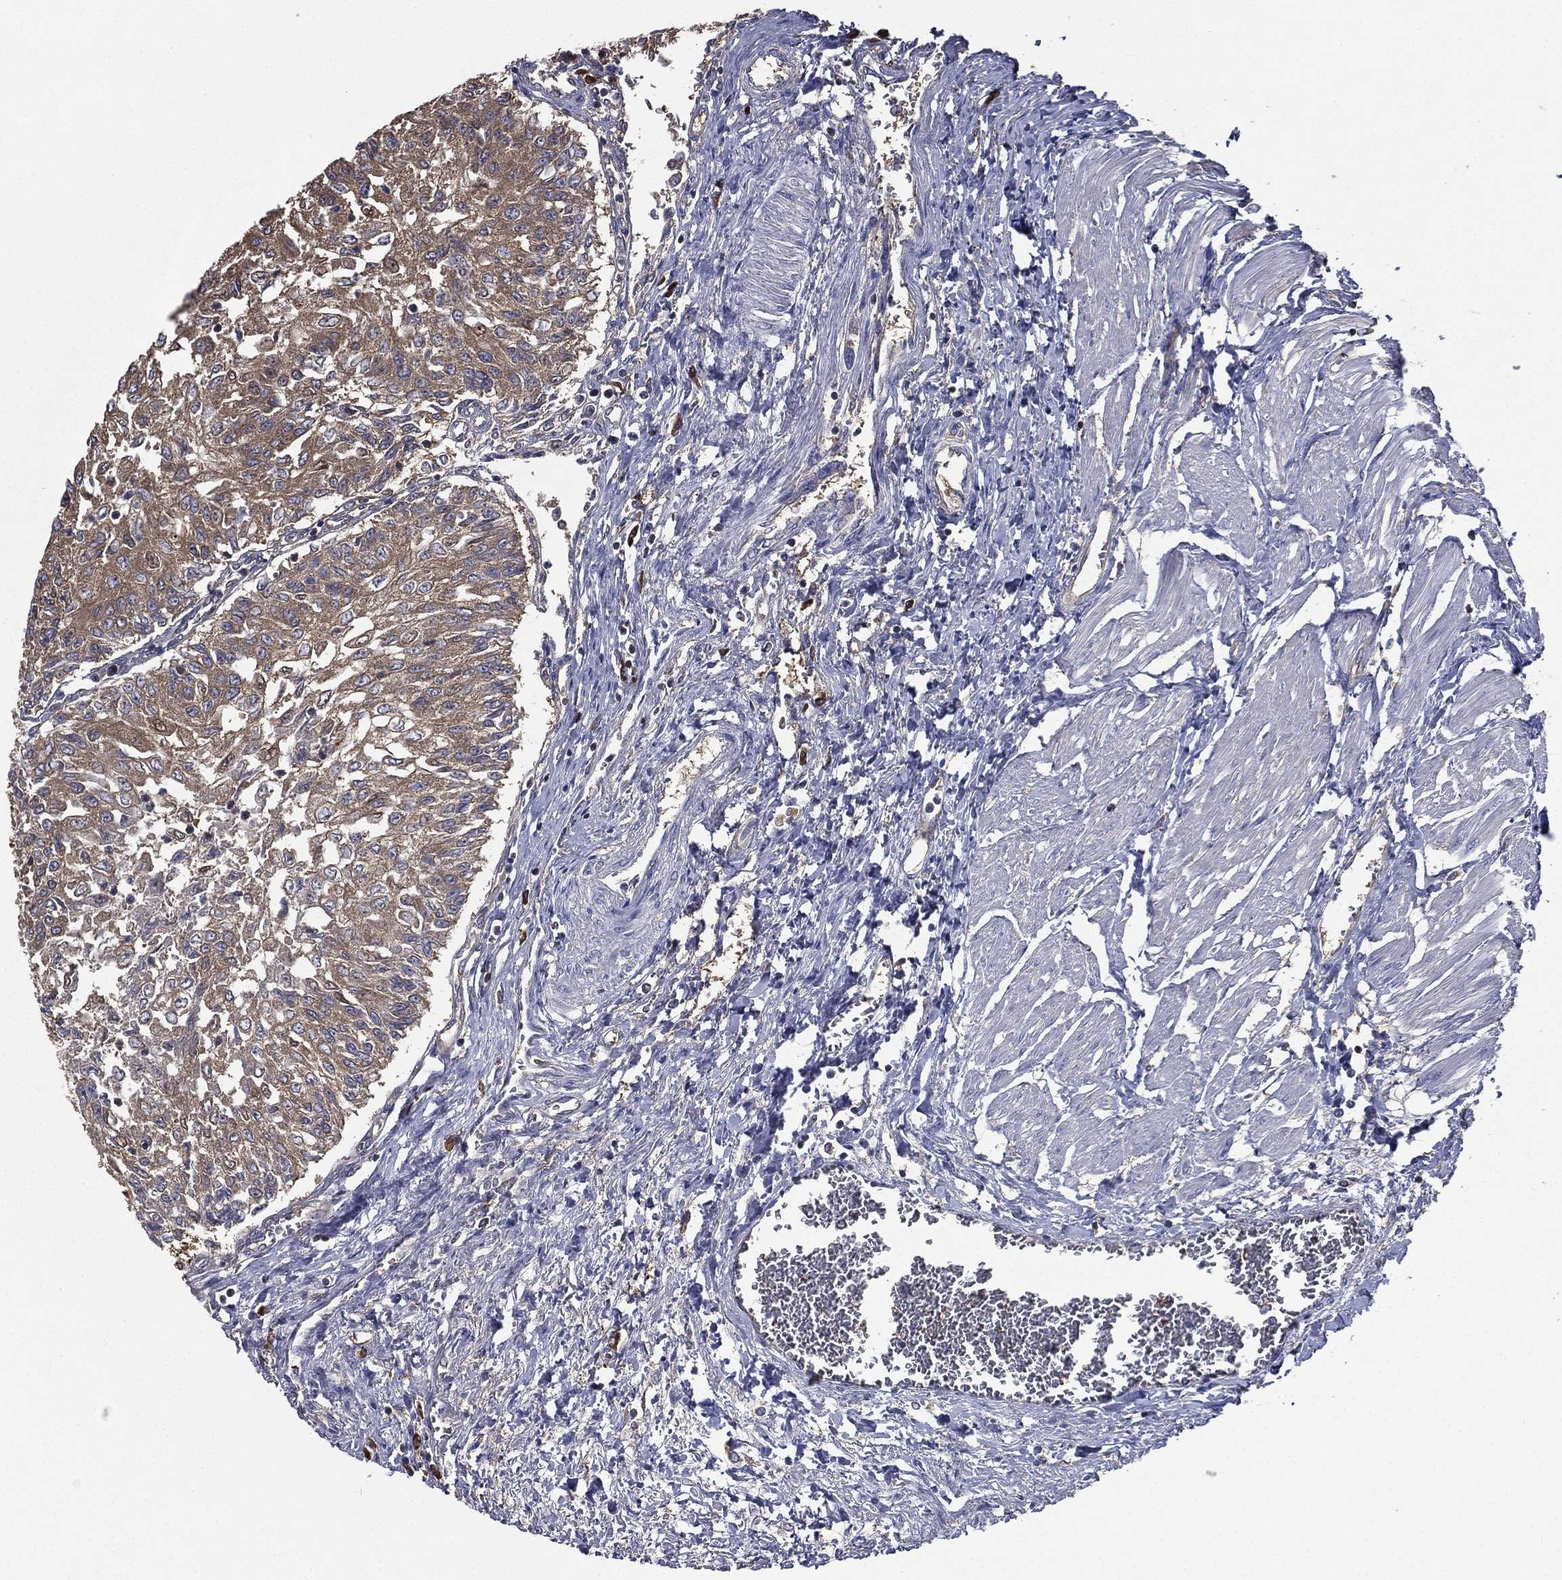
{"staining": {"intensity": "moderate", "quantity": "<25%", "location": "cytoplasmic/membranous"}, "tissue": "urothelial cancer", "cell_type": "Tumor cells", "image_type": "cancer", "snomed": [{"axis": "morphology", "description": "Urothelial carcinoma, Low grade"}, {"axis": "topography", "description": "Urinary bladder"}], "caption": "This photomicrograph shows immunohistochemistry staining of urothelial cancer, with low moderate cytoplasmic/membranous staining in about <25% of tumor cells.", "gene": "SARS1", "patient": {"sex": "male", "age": 78}}